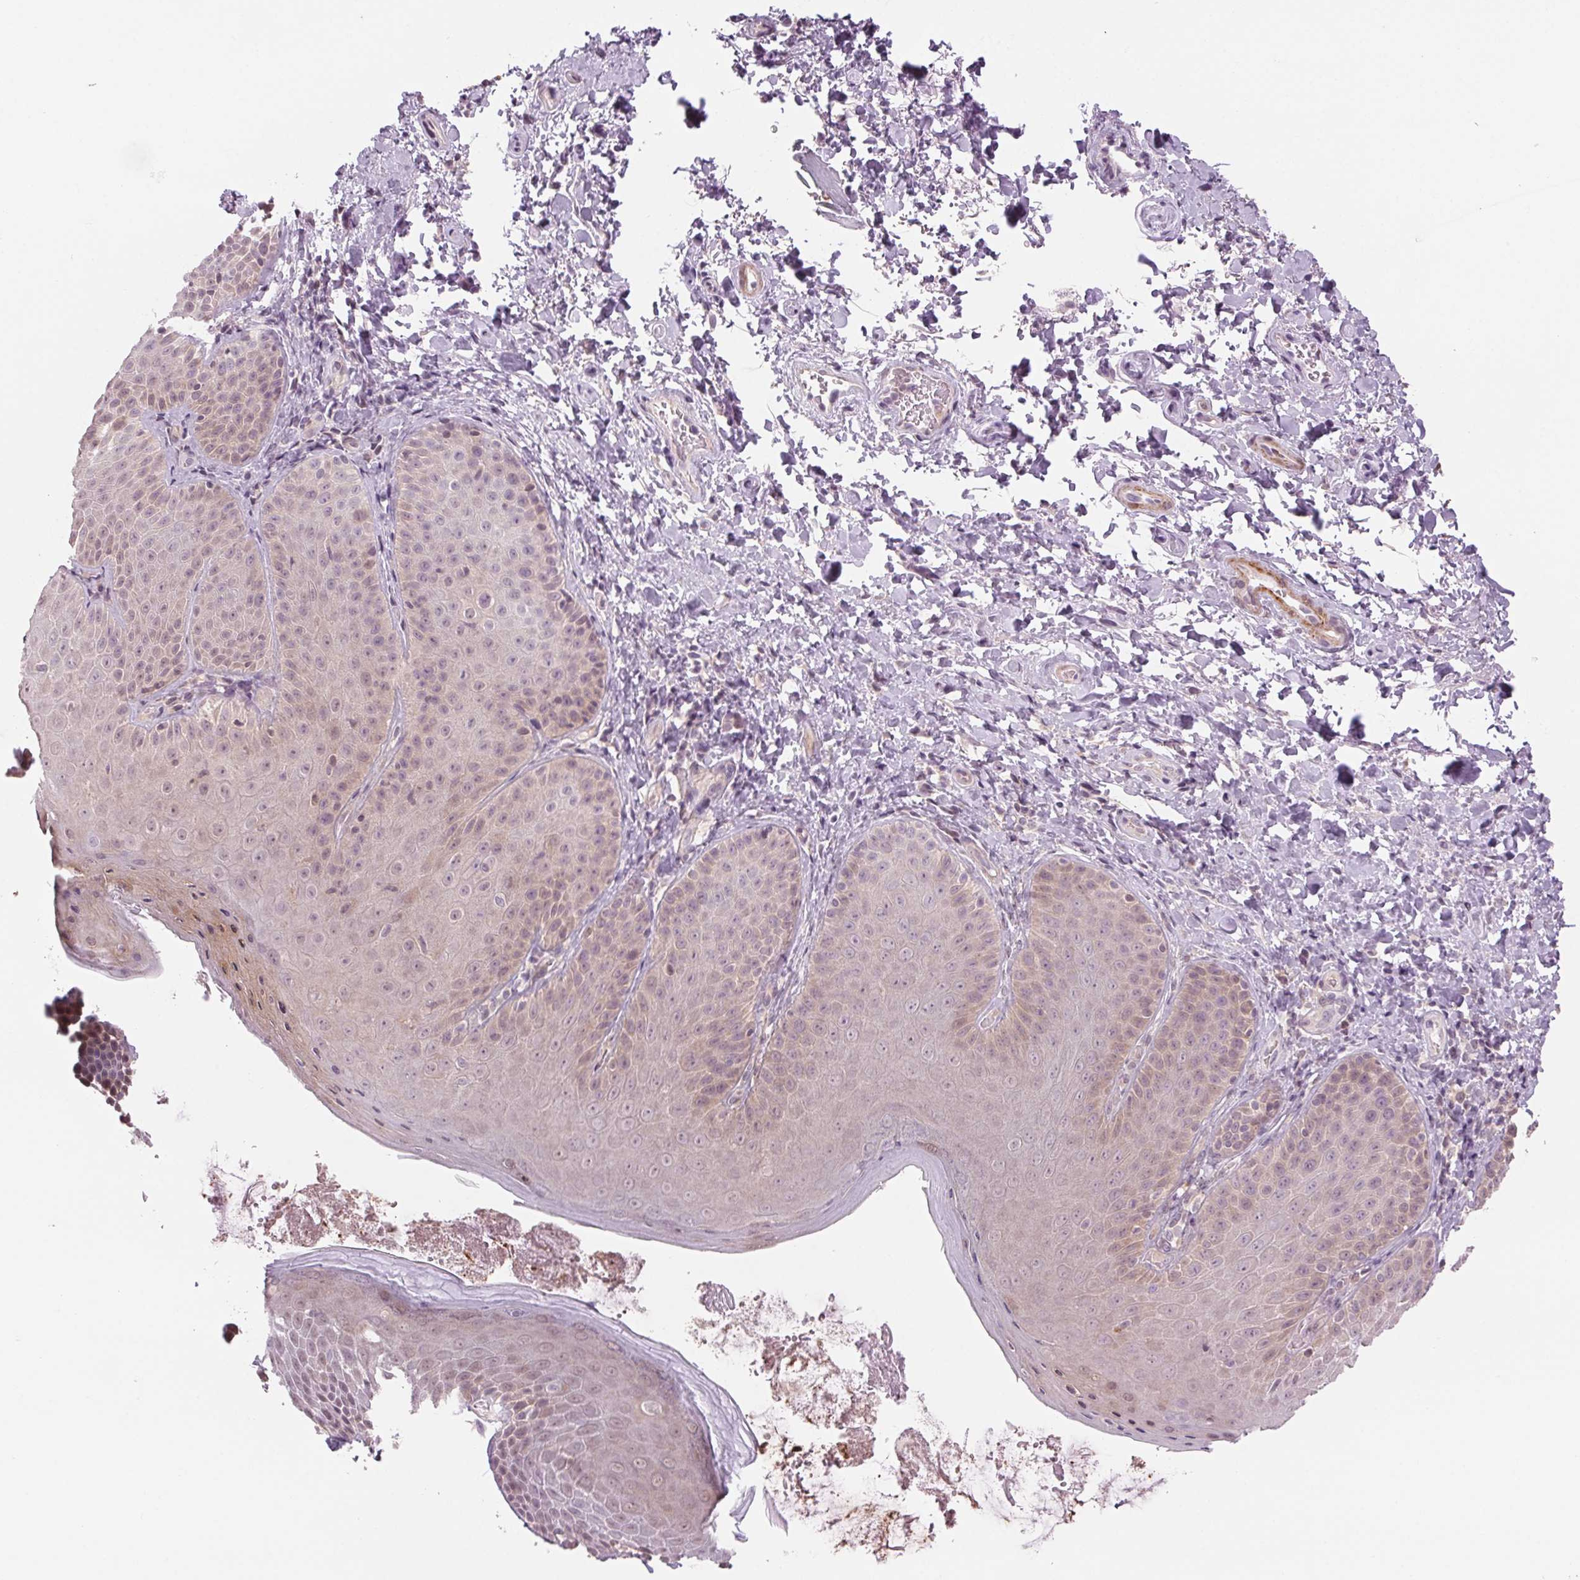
{"staining": {"intensity": "weak", "quantity": "<25%", "location": "cytoplasmic/membranous"}, "tissue": "skin", "cell_type": "Epidermal cells", "image_type": "normal", "snomed": [{"axis": "morphology", "description": "Normal tissue, NOS"}, {"axis": "topography", "description": "Anal"}, {"axis": "topography", "description": "Peripheral nerve tissue"}], "caption": "IHC histopathology image of benign skin: human skin stained with DAB exhibits no significant protein expression in epidermal cells. (DAB immunohistochemistry with hematoxylin counter stain).", "gene": "HHLA2", "patient": {"sex": "male", "age": 51}}